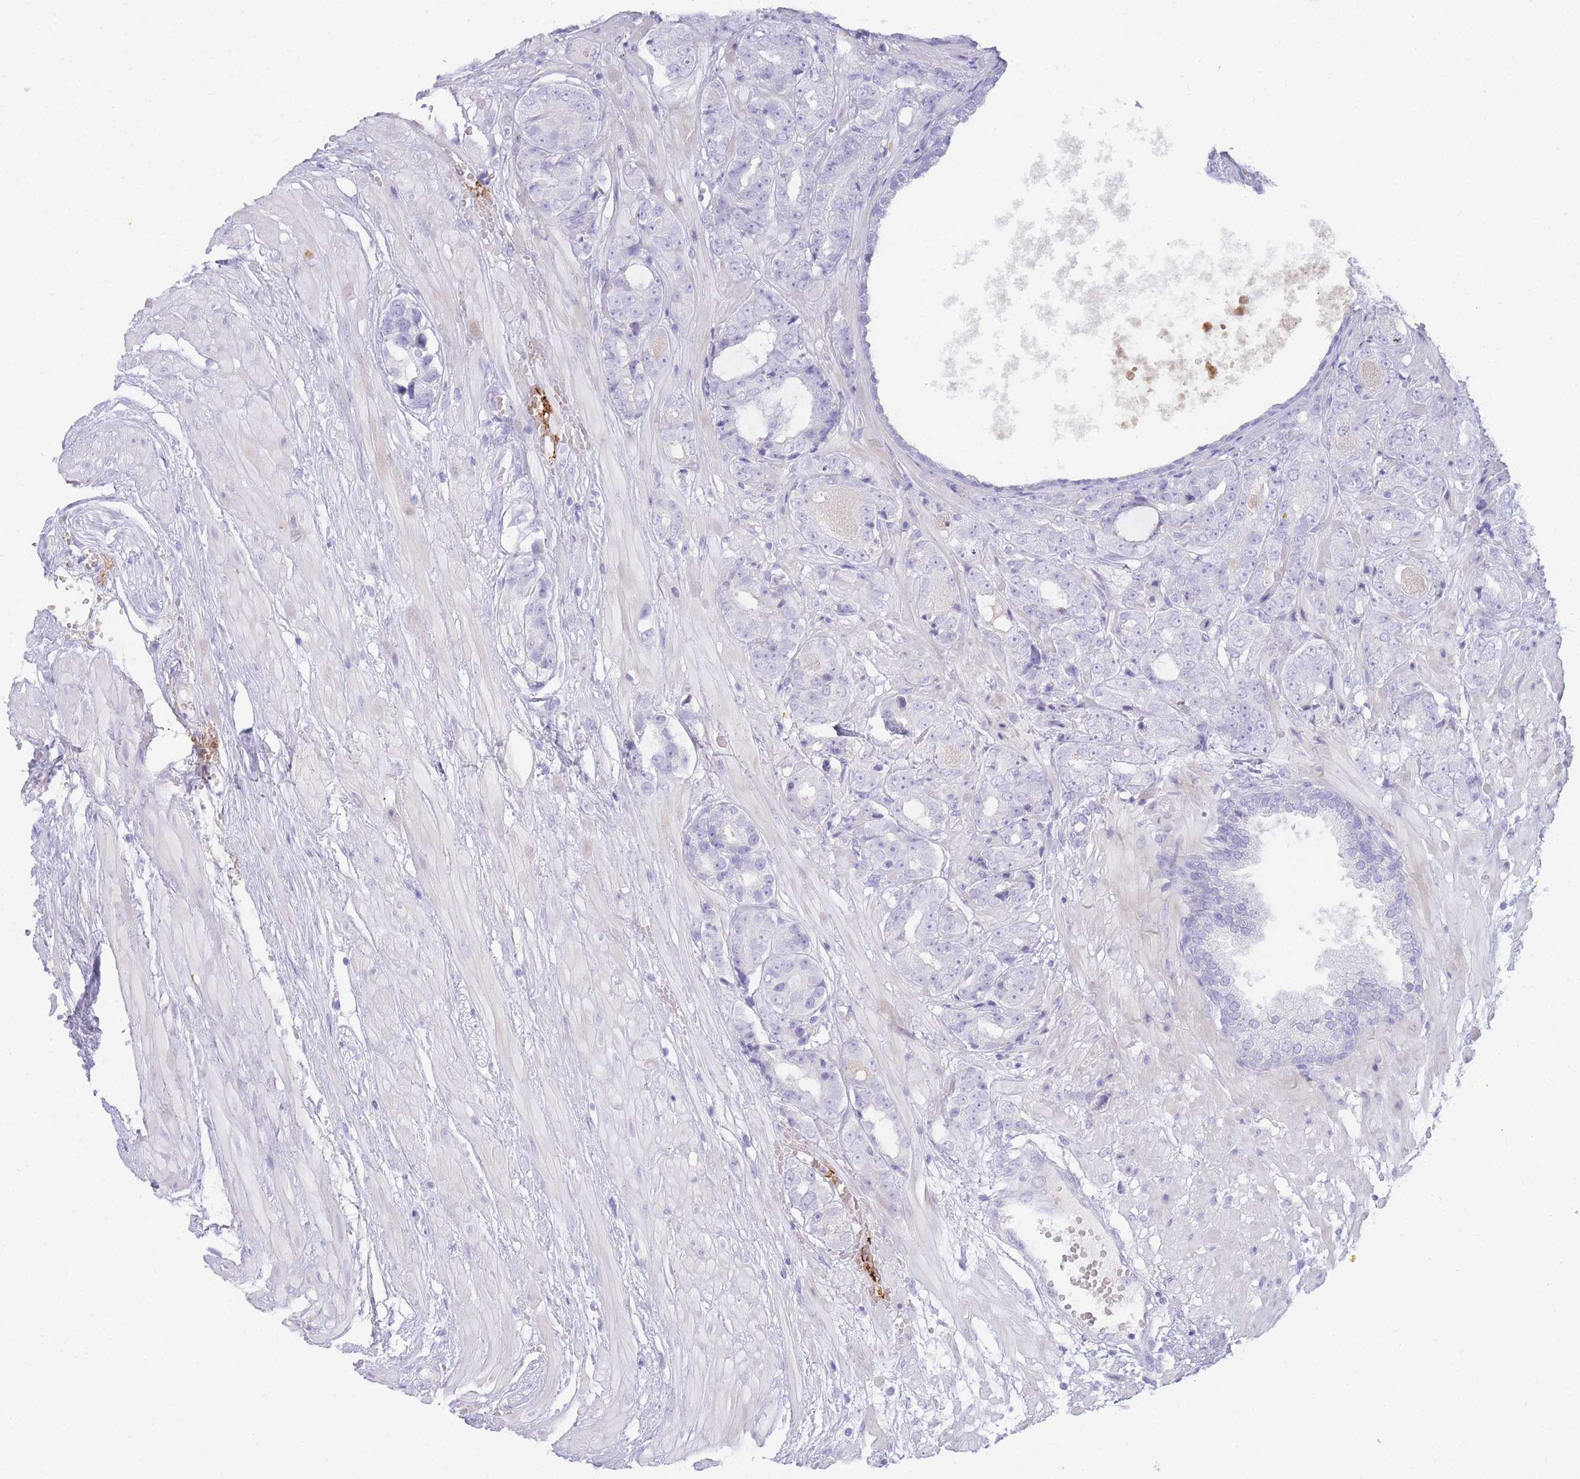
{"staining": {"intensity": "negative", "quantity": "none", "location": "none"}, "tissue": "prostate cancer", "cell_type": "Tumor cells", "image_type": "cancer", "snomed": [{"axis": "morphology", "description": "Adenocarcinoma, High grade"}, {"axis": "topography", "description": "Prostate"}], "caption": "DAB (3,3'-diaminobenzidine) immunohistochemical staining of prostate adenocarcinoma (high-grade) displays no significant expression in tumor cells.", "gene": "NKX1-2", "patient": {"sex": "male", "age": 71}}